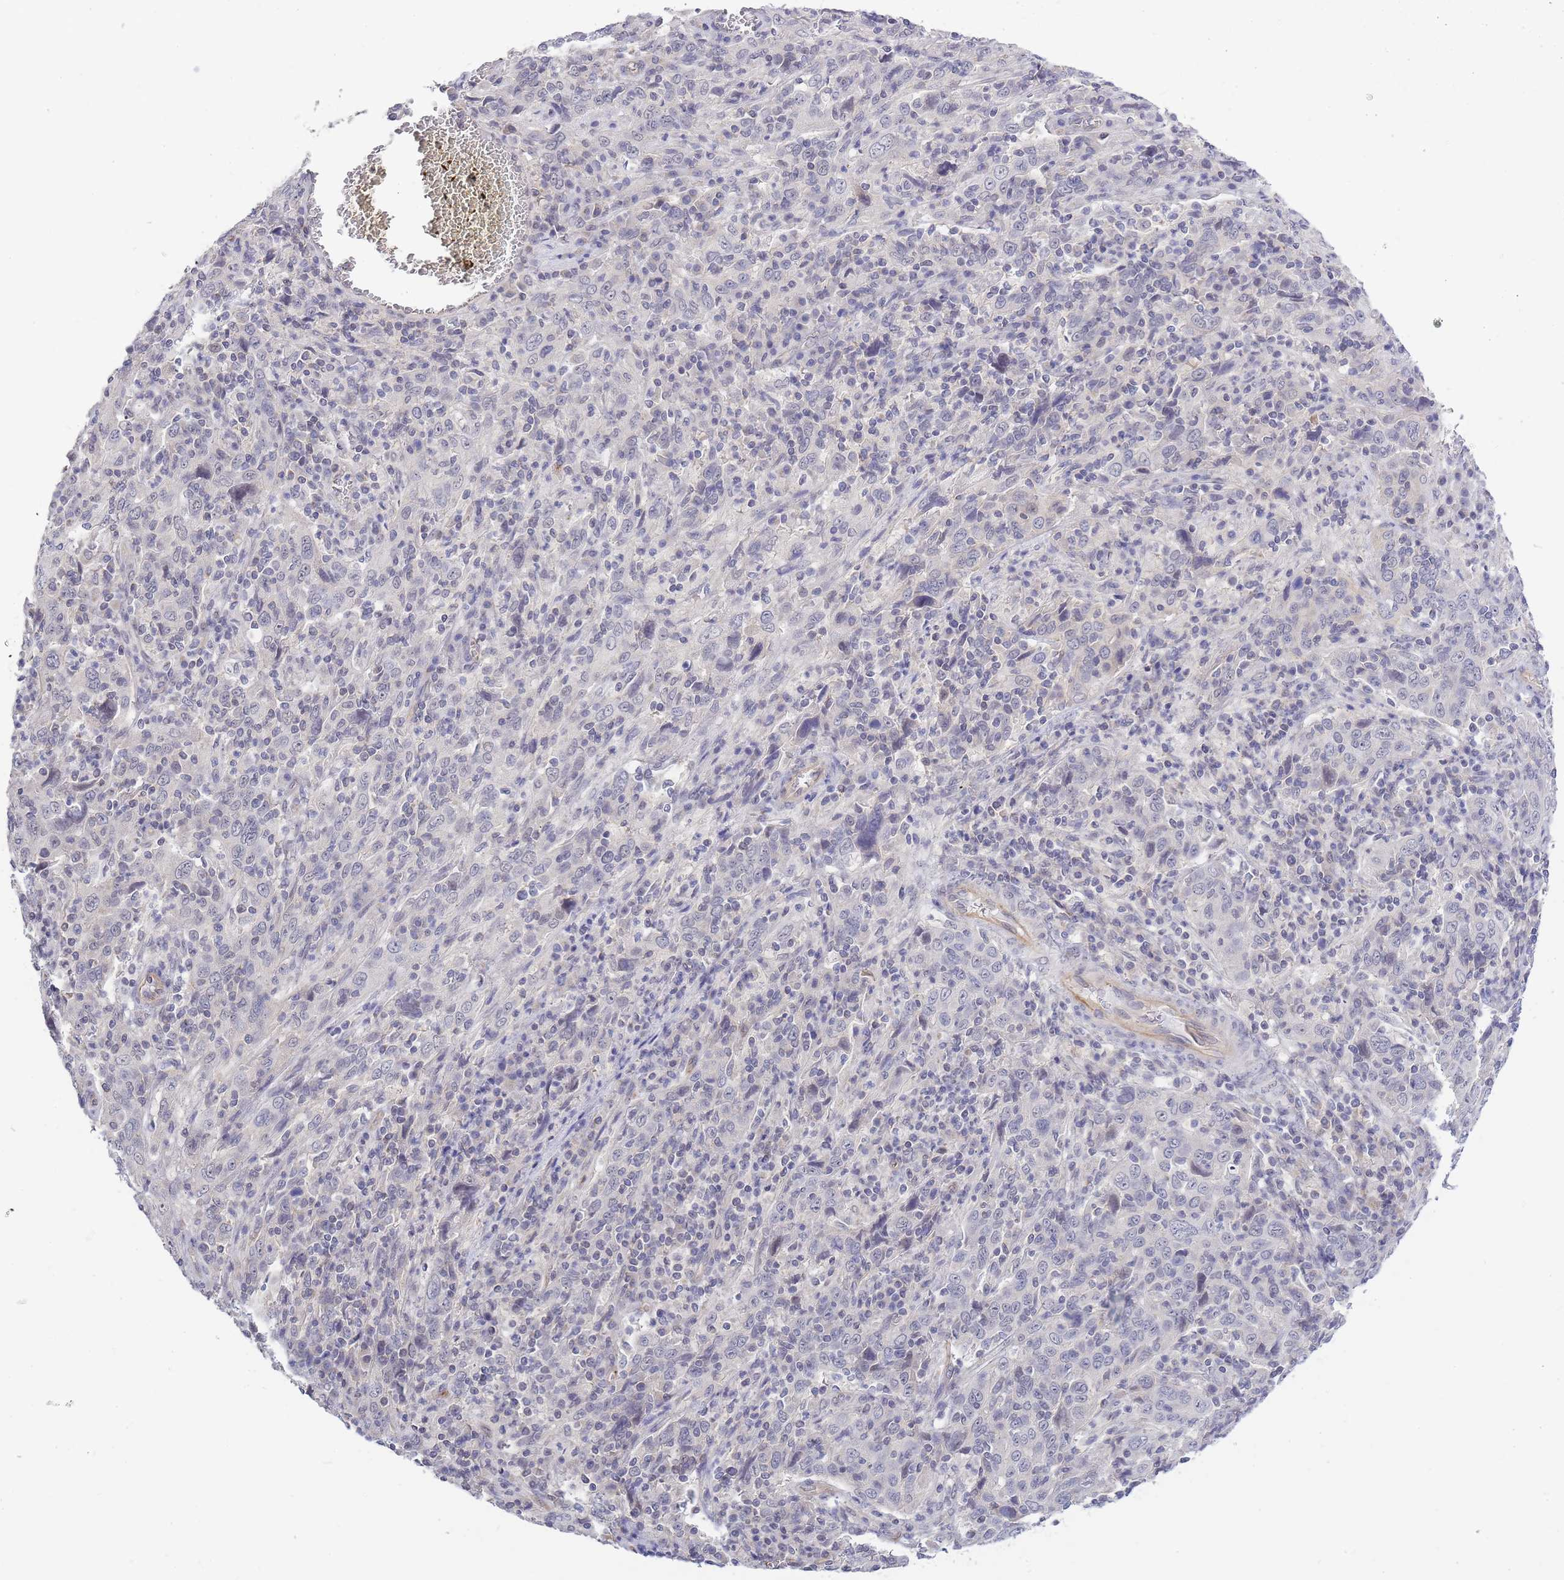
{"staining": {"intensity": "negative", "quantity": "none", "location": "none"}, "tissue": "cervical cancer", "cell_type": "Tumor cells", "image_type": "cancer", "snomed": [{"axis": "morphology", "description": "Squamous cell carcinoma, NOS"}, {"axis": "topography", "description": "Cervix"}], "caption": "This is an immunohistochemistry histopathology image of cervical cancer (squamous cell carcinoma). There is no positivity in tumor cells.", "gene": "C19orf25", "patient": {"sex": "female", "age": 46}}